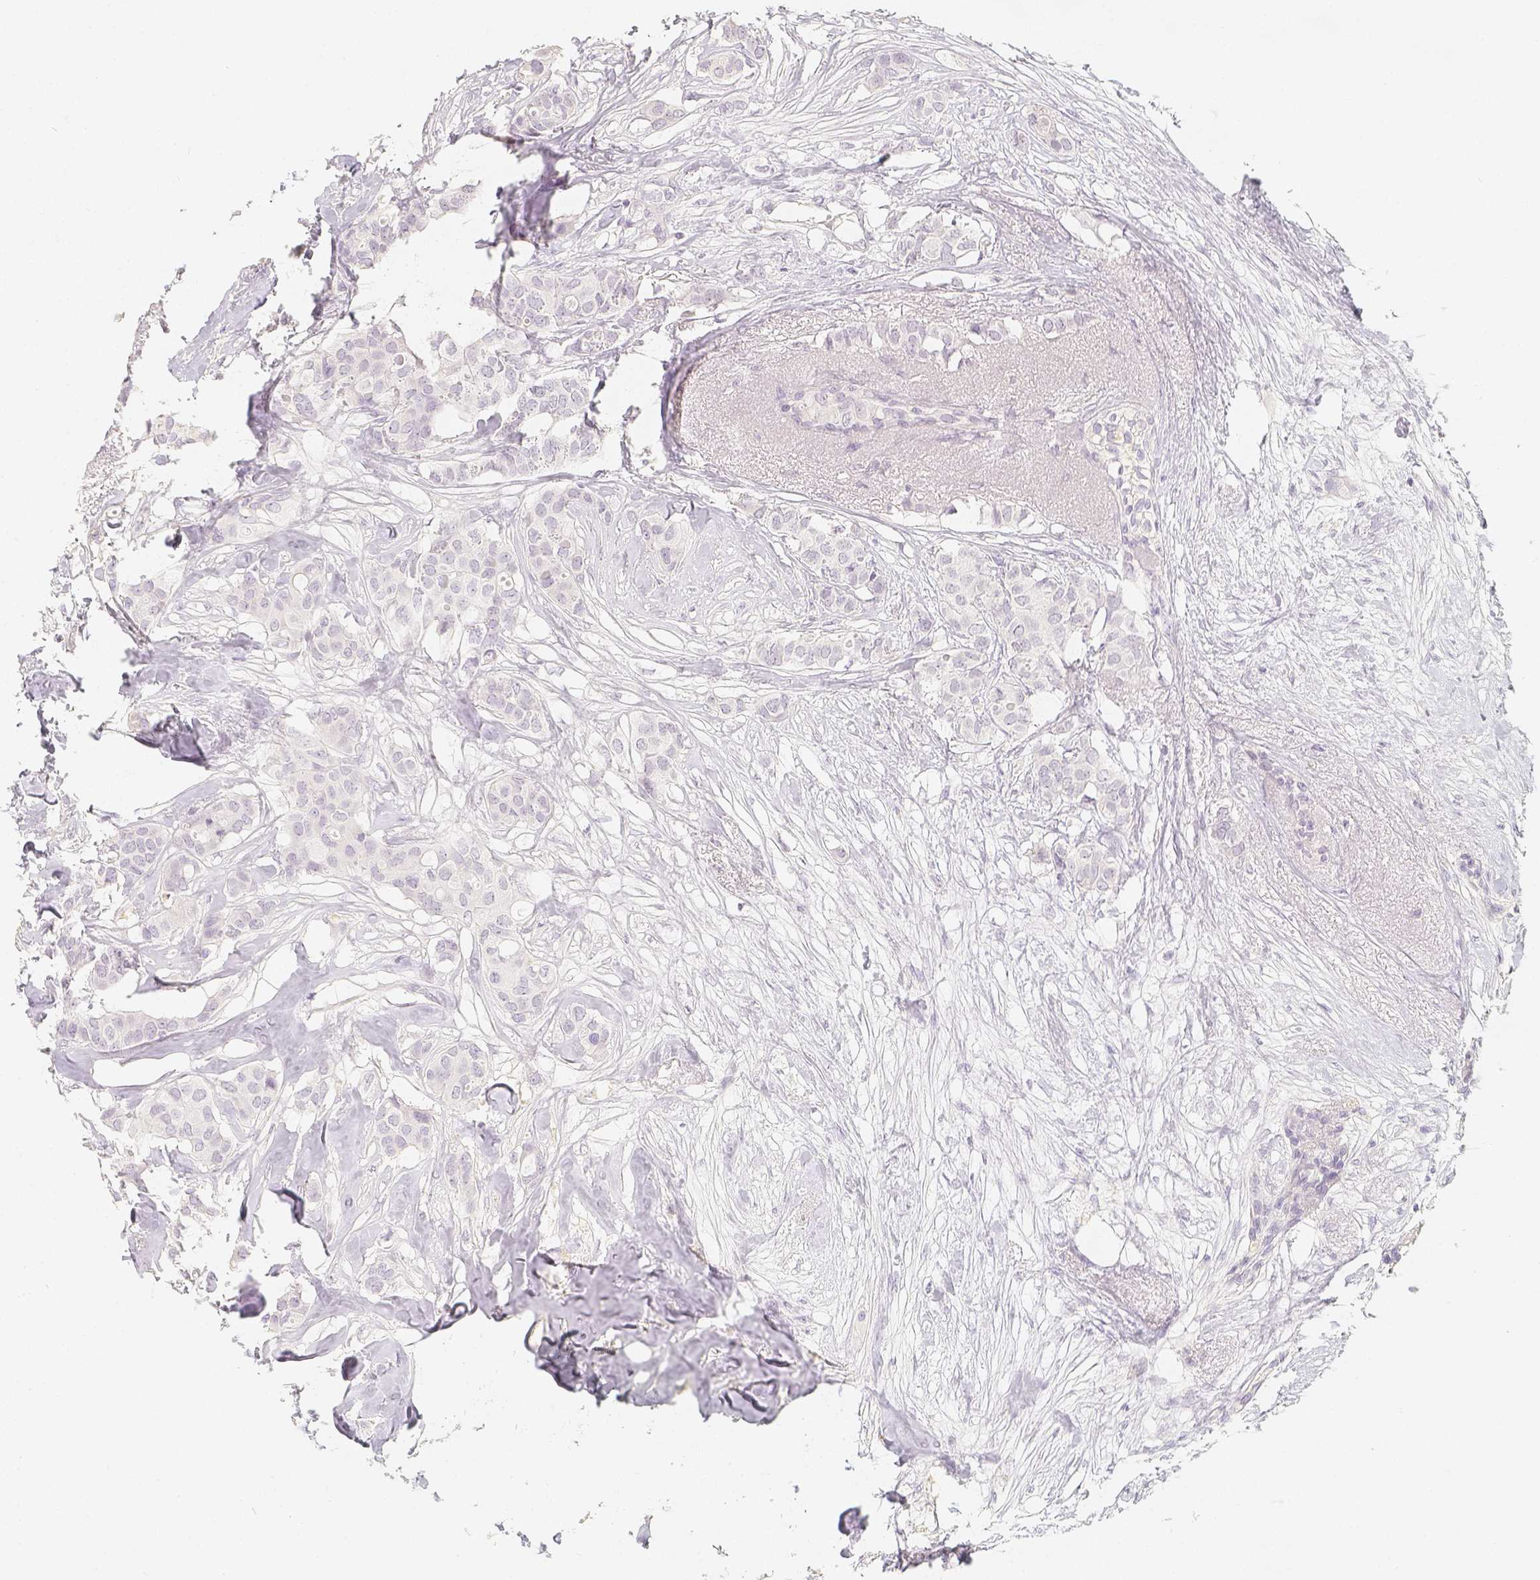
{"staining": {"intensity": "negative", "quantity": "none", "location": "none"}, "tissue": "breast cancer", "cell_type": "Tumor cells", "image_type": "cancer", "snomed": [{"axis": "morphology", "description": "Duct carcinoma"}, {"axis": "topography", "description": "Breast"}], "caption": "The photomicrograph demonstrates no significant expression in tumor cells of breast cancer (invasive ductal carcinoma). (Stains: DAB (3,3'-diaminobenzidine) immunohistochemistry with hematoxylin counter stain, Microscopy: brightfield microscopy at high magnification).", "gene": "SLC18A1", "patient": {"sex": "female", "age": 62}}